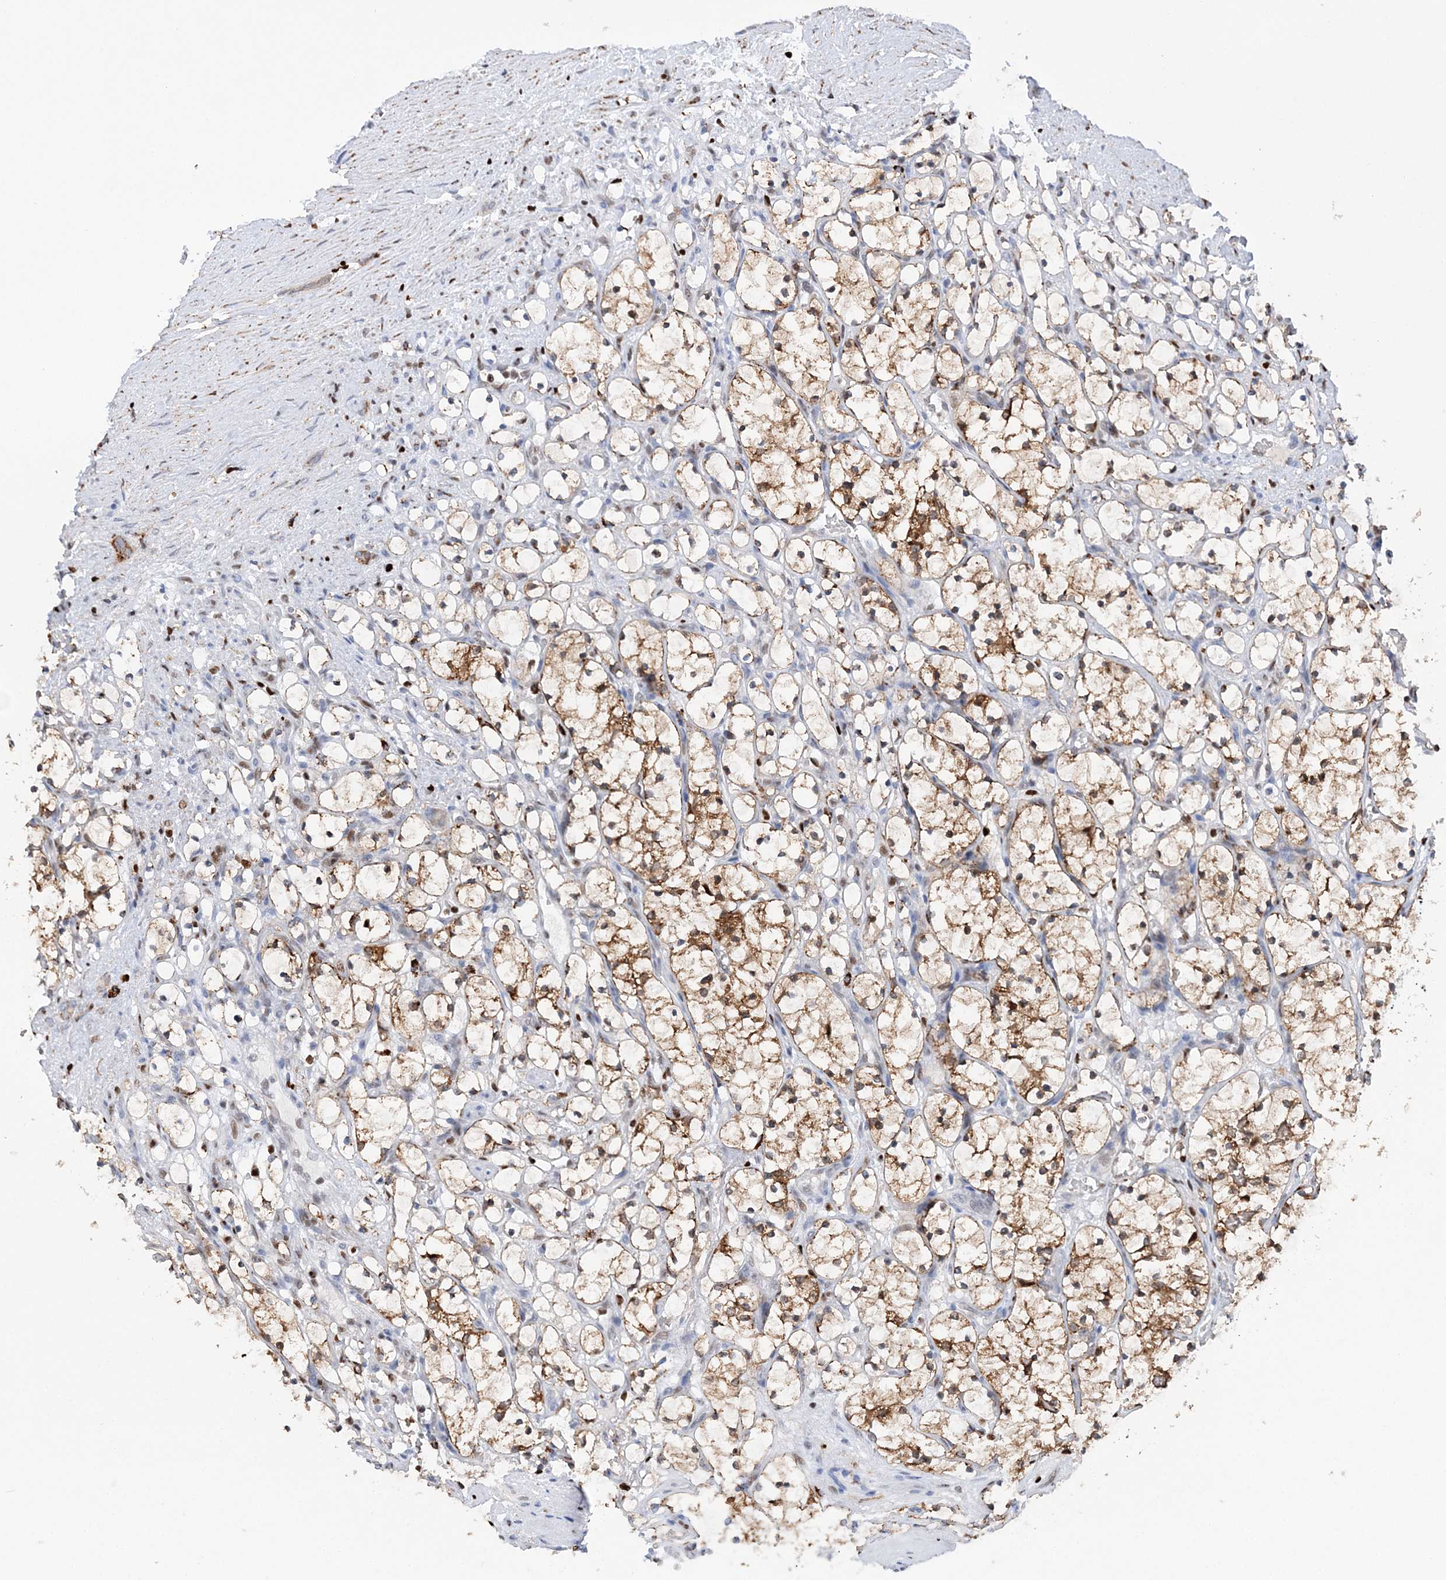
{"staining": {"intensity": "moderate", "quantity": ">75%", "location": "cytoplasmic/membranous"}, "tissue": "renal cancer", "cell_type": "Tumor cells", "image_type": "cancer", "snomed": [{"axis": "morphology", "description": "Adenocarcinoma, NOS"}, {"axis": "topography", "description": "Kidney"}], "caption": "Adenocarcinoma (renal) was stained to show a protein in brown. There is medium levels of moderate cytoplasmic/membranous expression in approximately >75% of tumor cells.", "gene": "NIT2", "patient": {"sex": "female", "age": 69}}